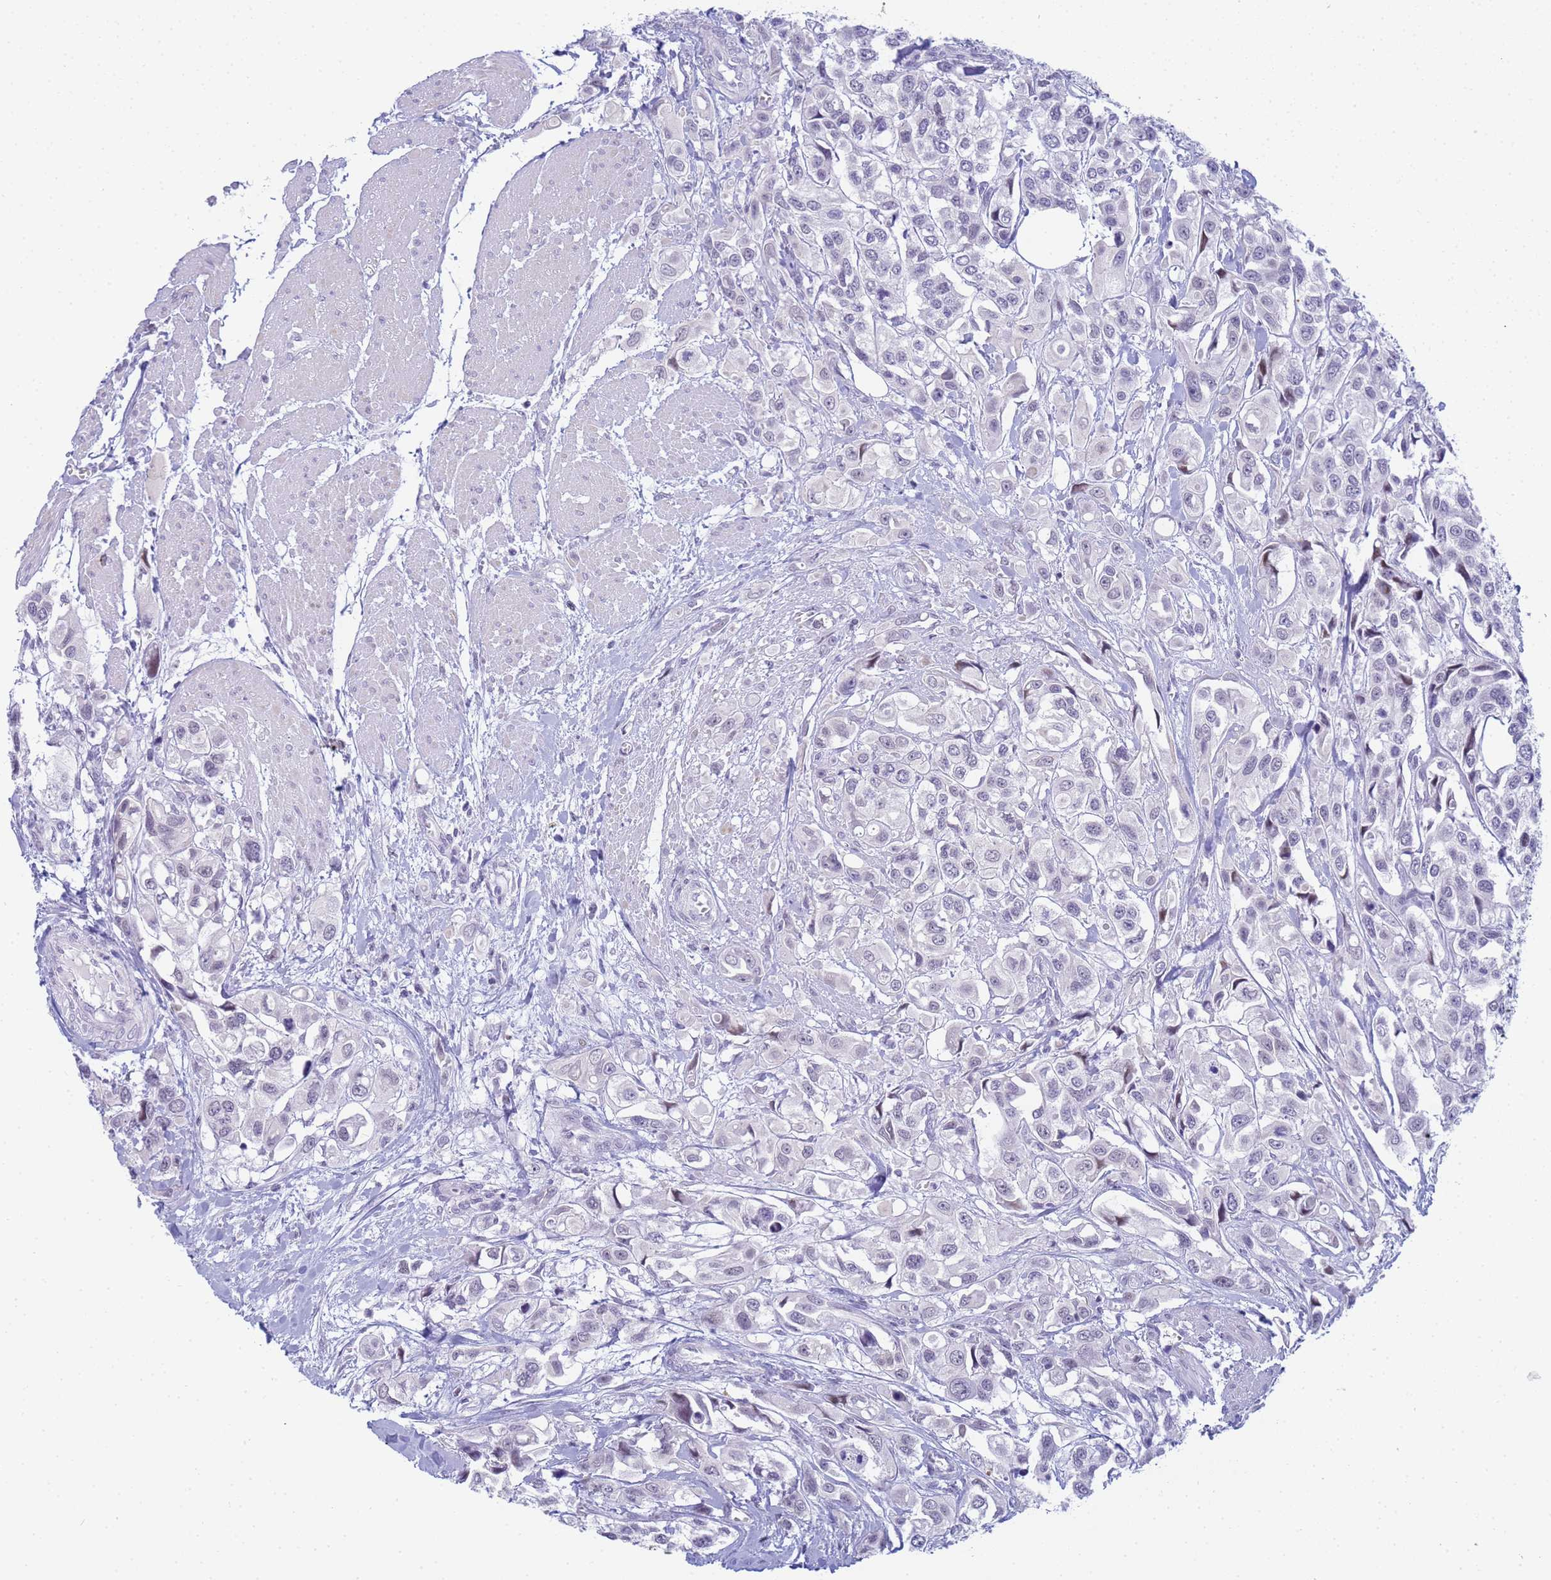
{"staining": {"intensity": "negative", "quantity": "none", "location": "none"}, "tissue": "urothelial cancer", "cell_type": "Tumor cells", "image_type": "cancer", "snomed": [{"axis": "morphology", "description": "Urothelial carcinoma, High grade"}, {"axis": "topography", "description": "Urinary bladder"}], "caption": "There is no significant positivity in tumor cells of high-grade urothelial carcinoma.", "gene": "SNX20", "patient": {"sex": "male", "age": 67}}